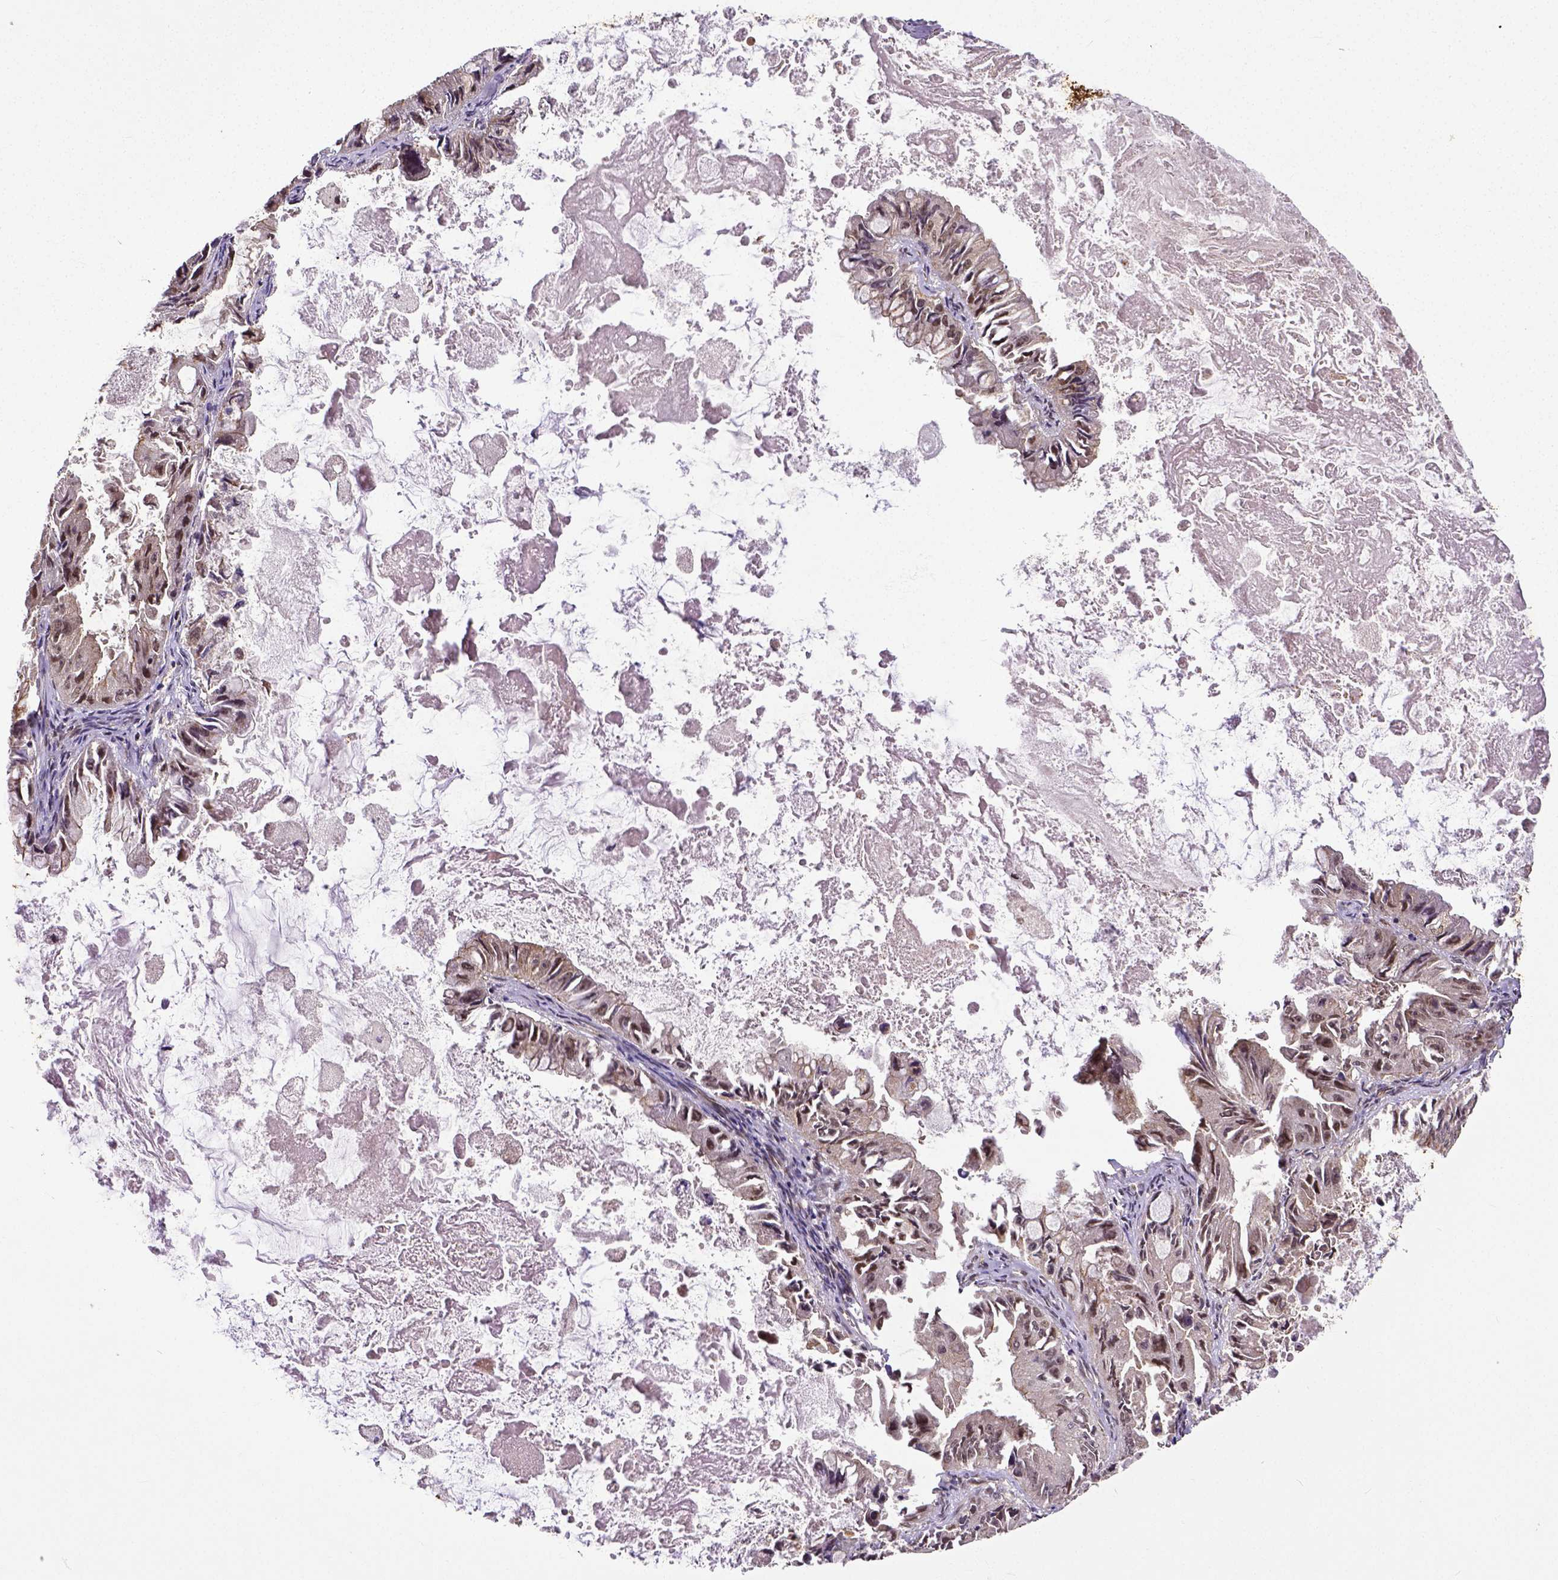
{"staining": {"intensity": "moderate", "quantity": ">75%", "location": "cytoplasmic/membranous"}, "tissue": "ovarian cancer", "cell_type": "Tumor cells", "image_type": "cancer", "snomed": [{"axis": "morphology", "description": "Cystadenocarcinoma, mucinous, NOS"}, {"axis": "topography", "description": "Ovary"}], "caption": "This histopathology image shows immunohistochemistry (IHC) staining of ovarian cancer (mucinous cystadenocarcinoma), with medium moderate cytoplasmic/membranous staining in approximately >75% of tumor cells.", "gene": "DICER1", "patient": {"sex": "female", "age": 61}}